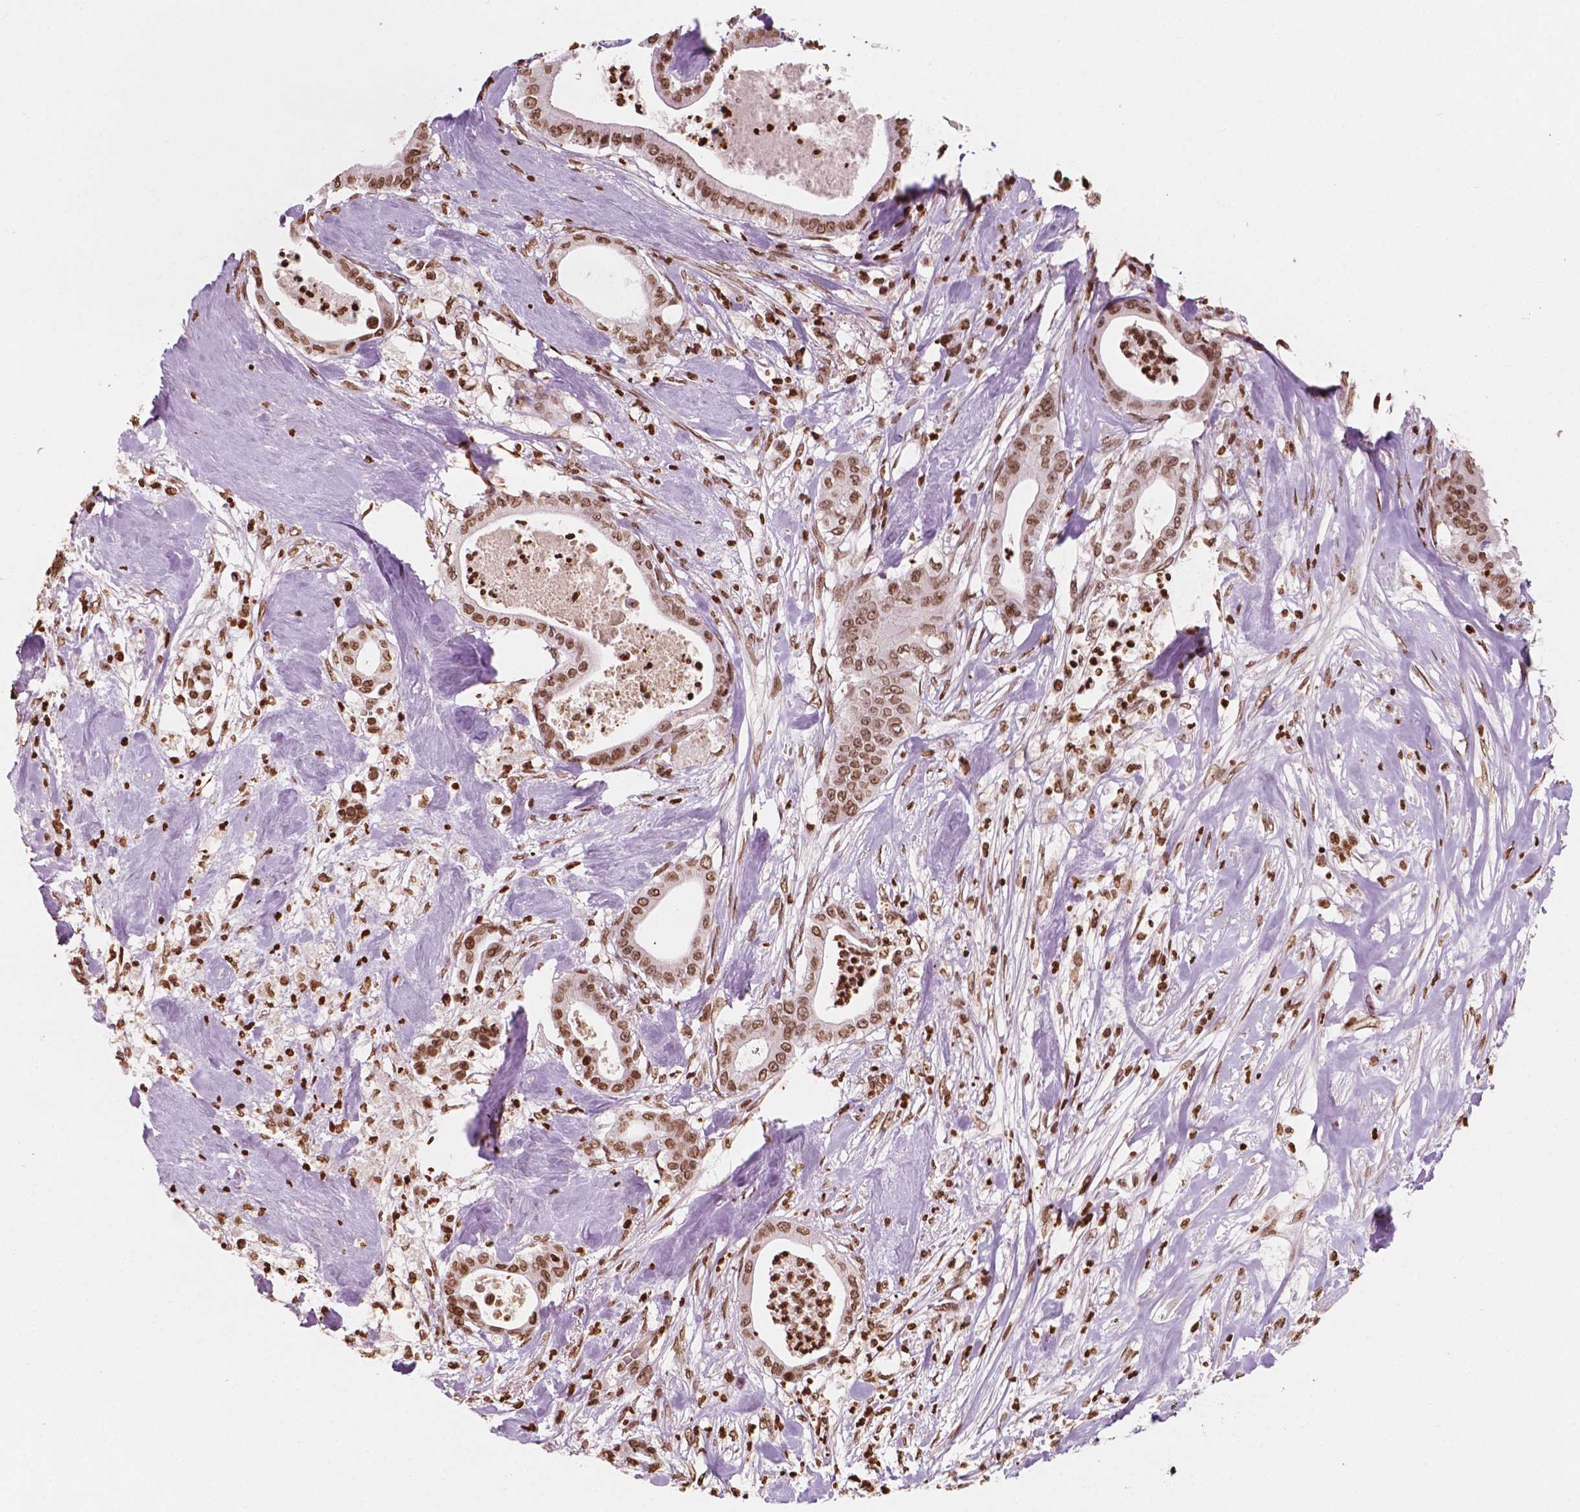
{"staining": {"intensity": "moderate", "quantity": ">75%", "location": "nuclear"}, "tissue": "pancreatic cancer", "cell_type": "Tumor cells", "image_type": "cancer", "snomed": [{"axis": "morphology", "description": "Adenocarcinoma, NOS"}, {"axis": "topography", "description": "Pancreas"}], "caption": "Pancreatic cancer (adenocarcinoma) stained with a protein marker reveals moderate staining in tumor cells.", "gene": "H3C7", "patient": {"sex": "male", "age": 71}}